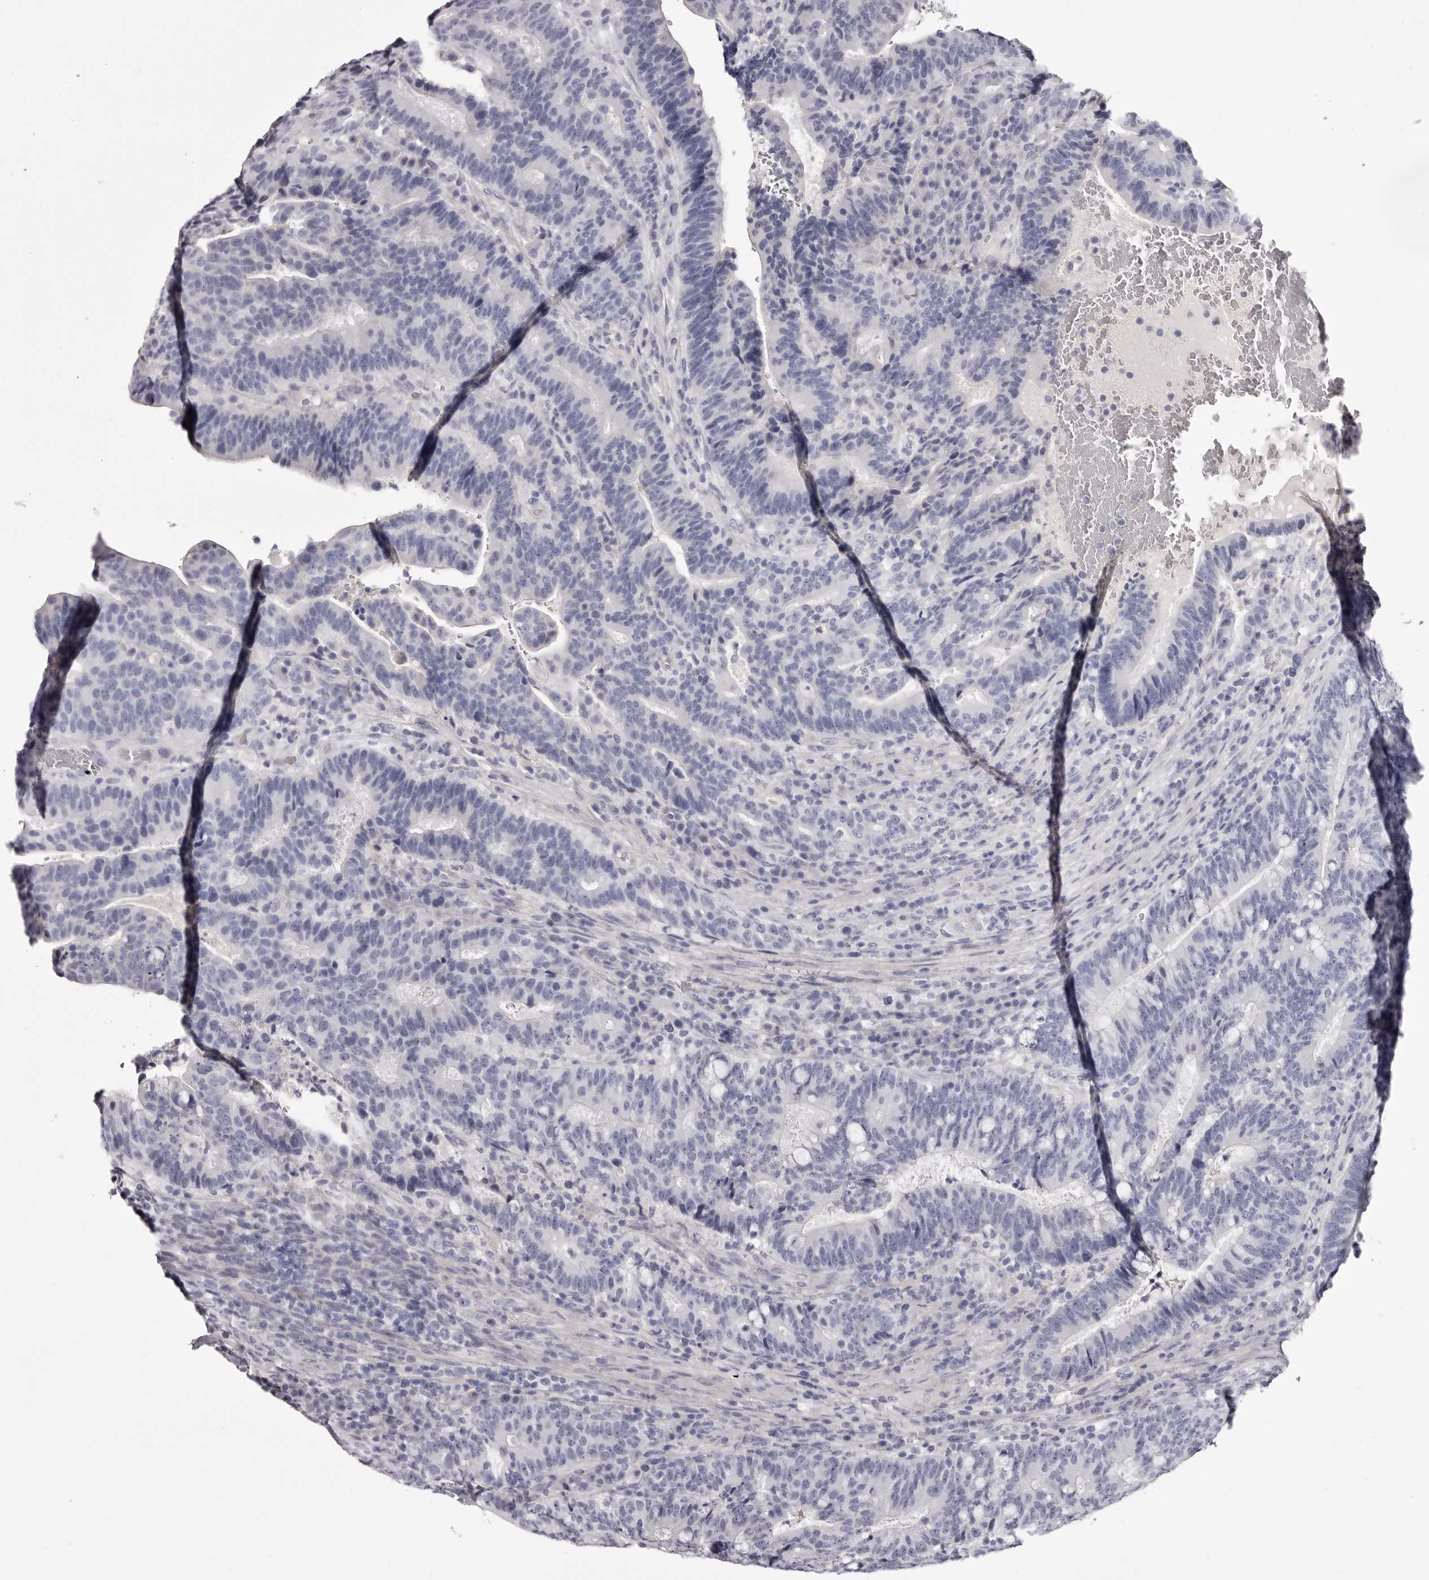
{"staining": {"intensity": "negative", "quantity": "none", "location": "none"}, "tissue": "colorectal cancer", "cell_type": "Tumor cells", "image_type": "cancer", "snomed": [{"axis": "morphology", "description": "Adenocarcinoma, NOS"}, {"axis": "topography", "description": "Colon"}], "caption": "This is an immunohistochemistry (IHC) histopathology image of human colorectal cancer. There is no staining in tumor cells.", "gene": "CA6", "patient": {"sex": "female", "age": 66}}